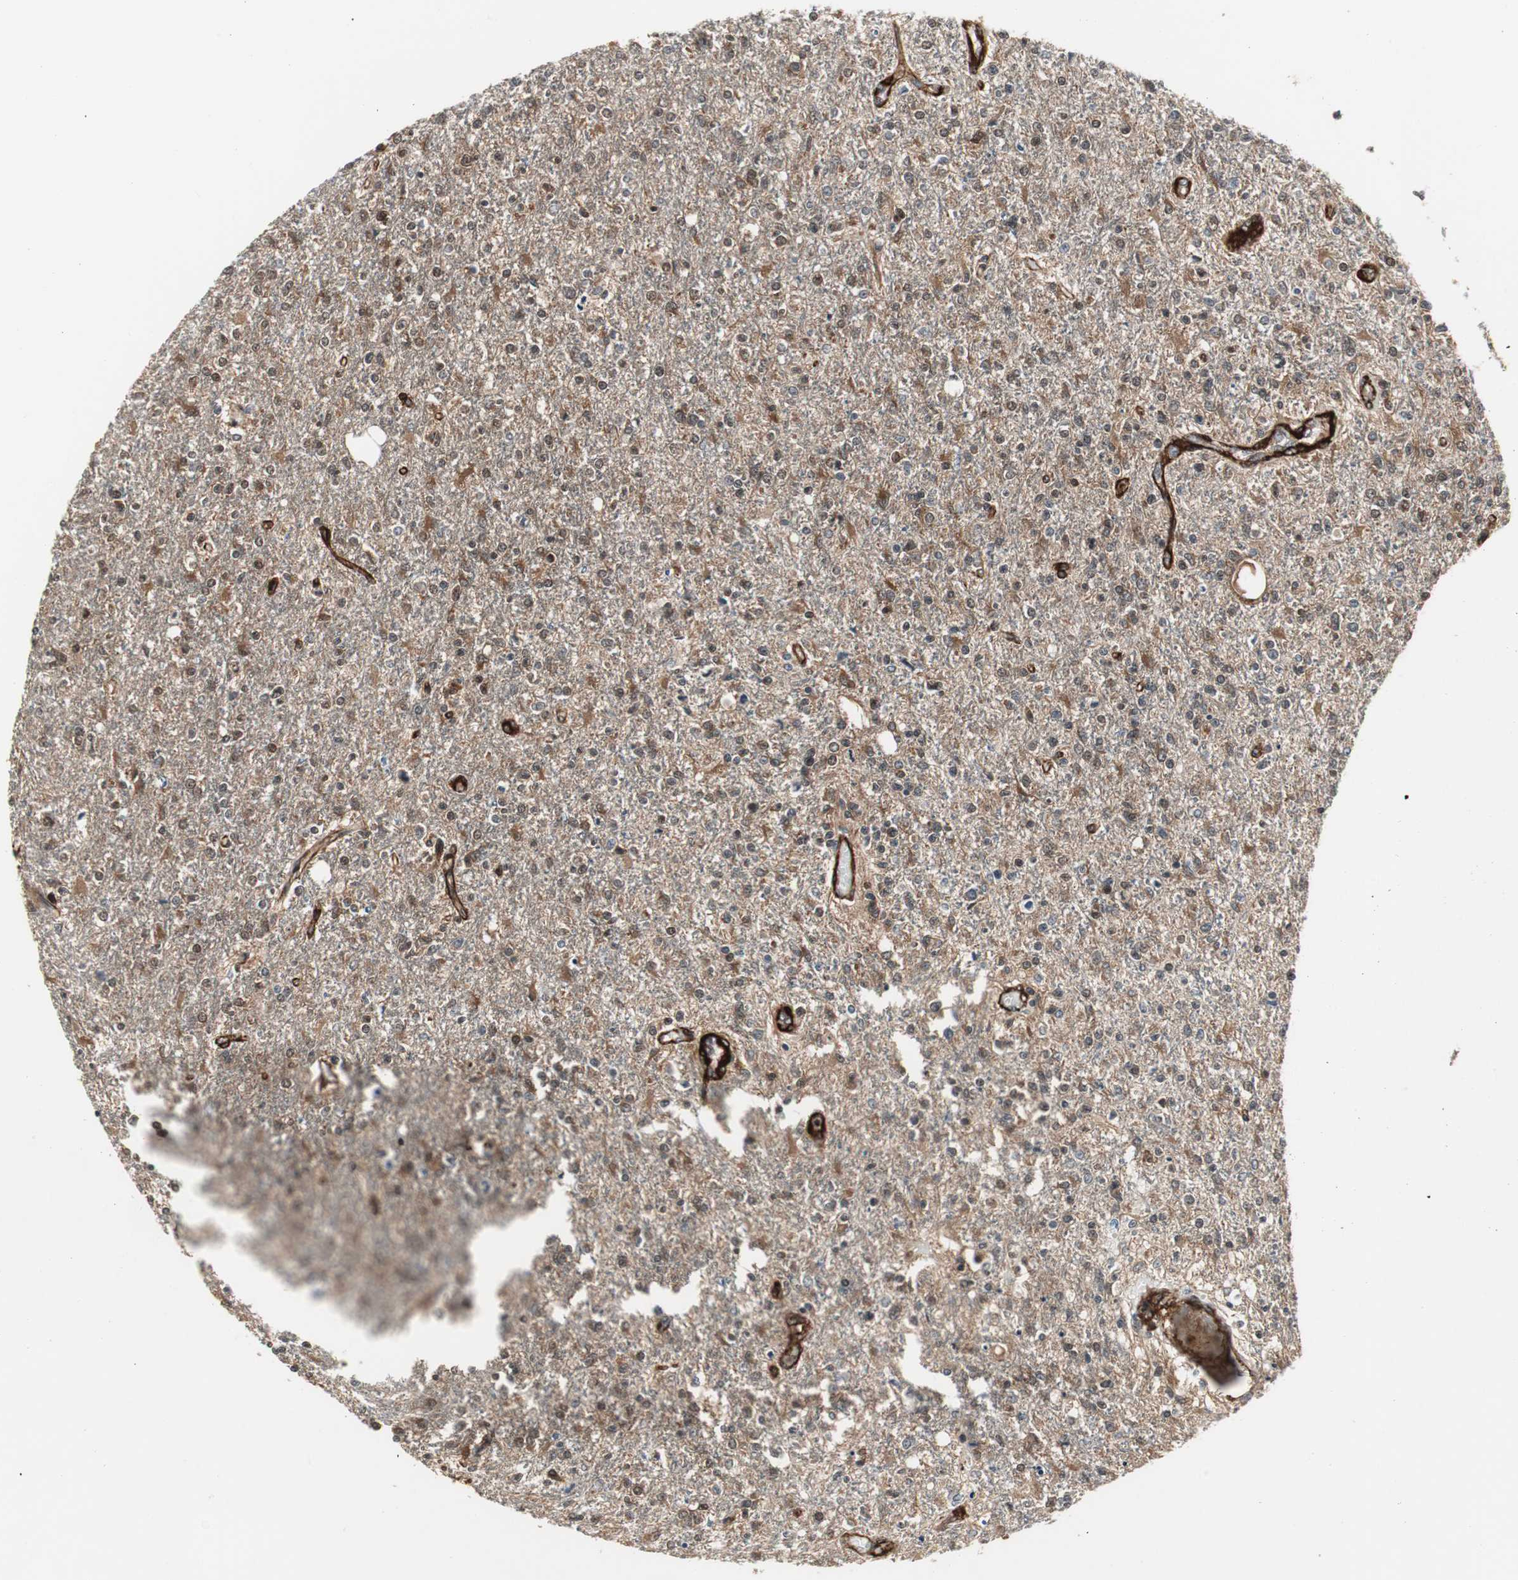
{"staining": {"intensity": "moderate", "quantity": ">75%", "location": "cytoplasmic/membranous"}, "tissue": "glioma", "cell_type": "Tumor cells", "image_type": "cancer", "snomed": [{"axis": "morphology", "description": "Glioma, malignant, High grade"}, {"axis": "topography", "description": "Cerebral cortex"}], "caption": "An IHC photomicrograph of neoplastic tissue is shown. Protein staining in brown labels moderate cytoplasmic/membranous positivity in malignant glioma (high-grade) within tumor cells.", "gene": "PTPN11", "patient": {"sex": "male", "age": 76}}